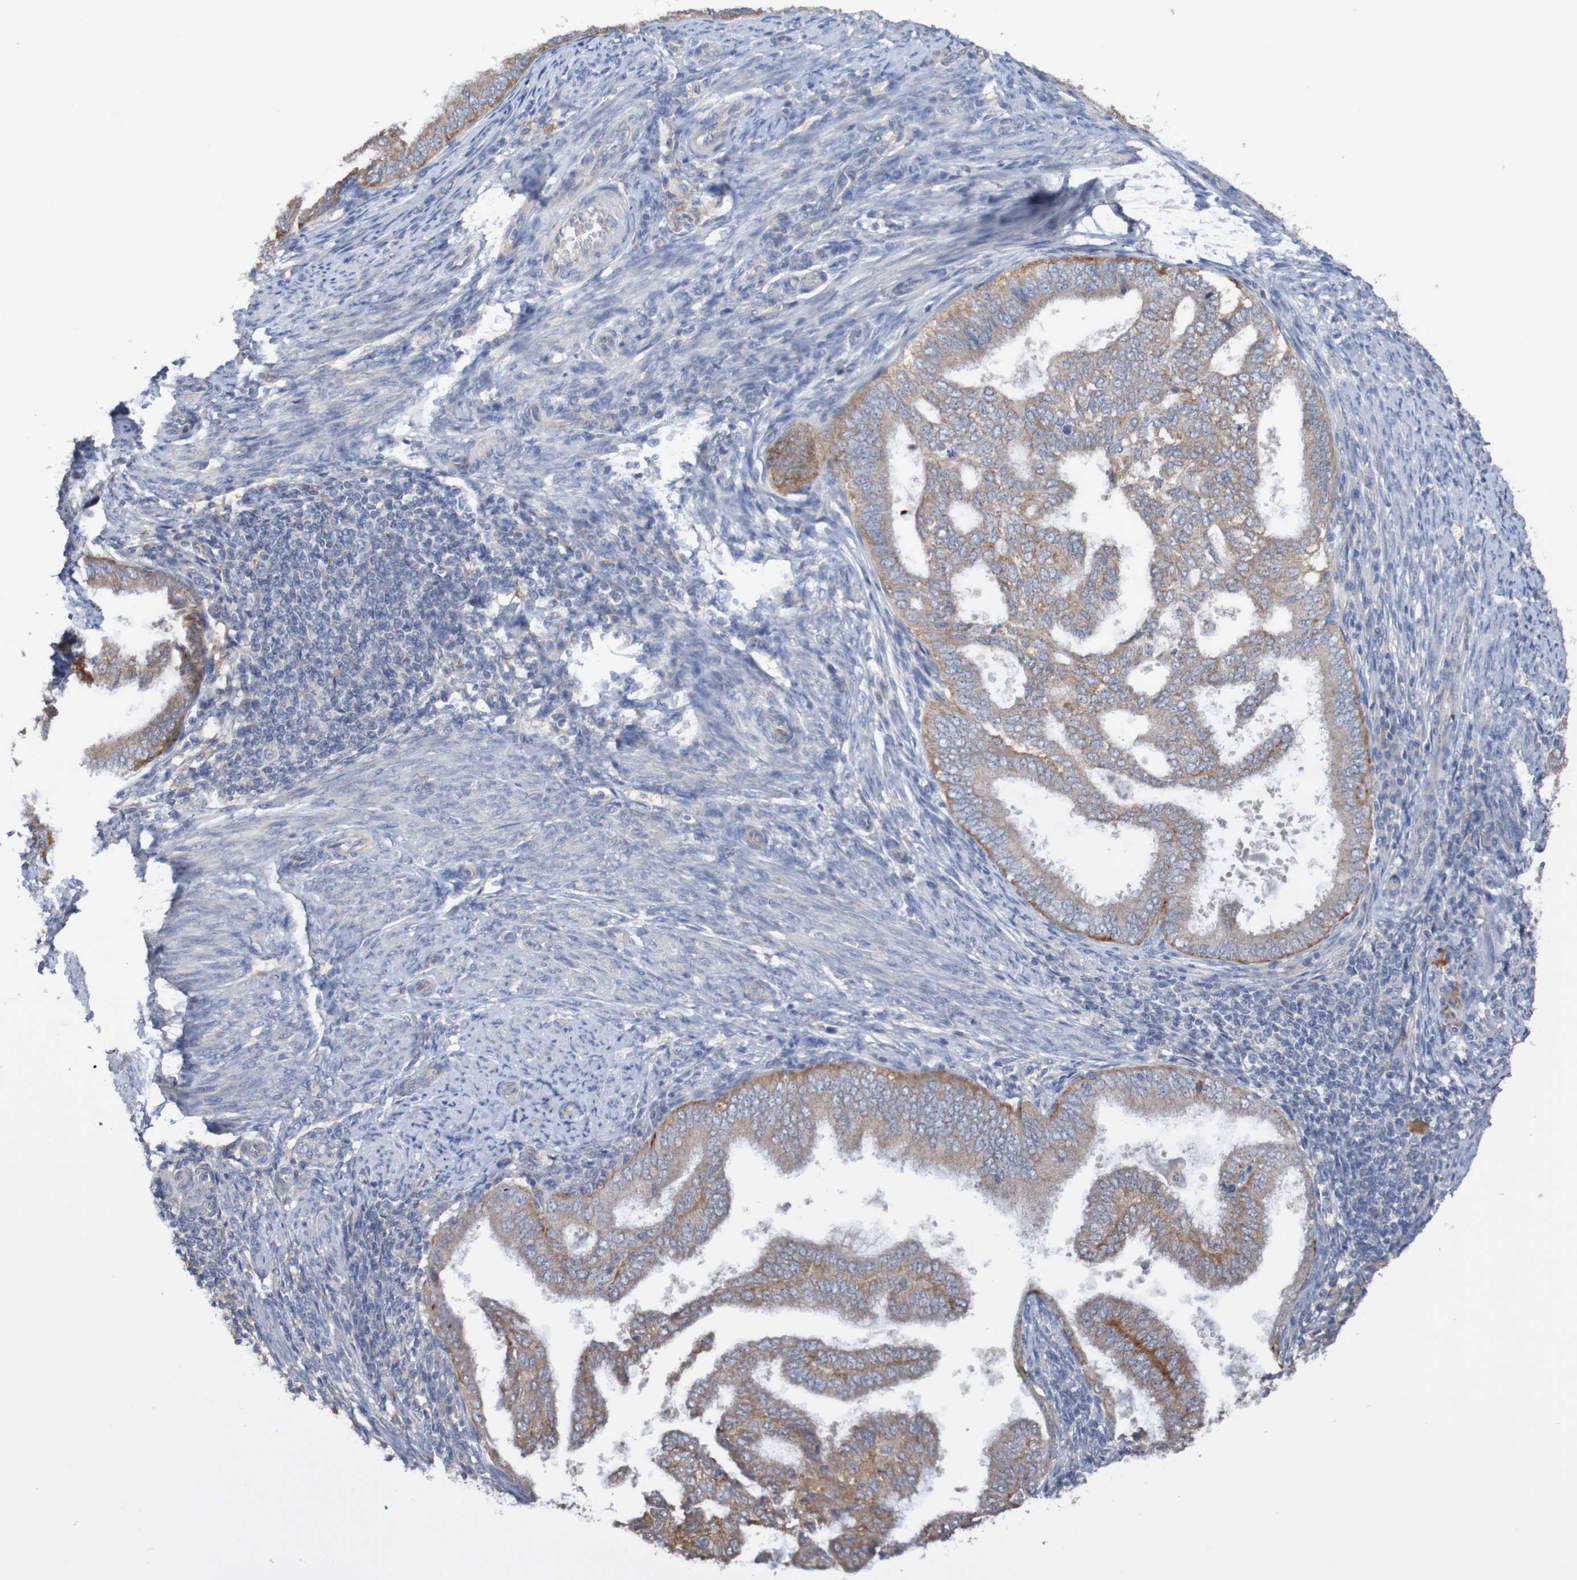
{"staining": {"intensity": "moderate", "quantity": ">75%", "location": "cytoplasmic/membranous"}, "tissue": "endometrial cancer", "cell_type": "Tumor cells", "image_type": "cancer", "snomed": [{"axis": "morphology", "description": "Adenocarcinoma, NOS"}, {"axis": "topography", "description": "Endometrium"}], "caption": "Adenocarcinoma (endometrial) stained for a protein reveals moderate cytoplasmic/membranous positivity in tumor cells.", "gene": "PHYH", "patient": {"sex": "female", "age": 58}}